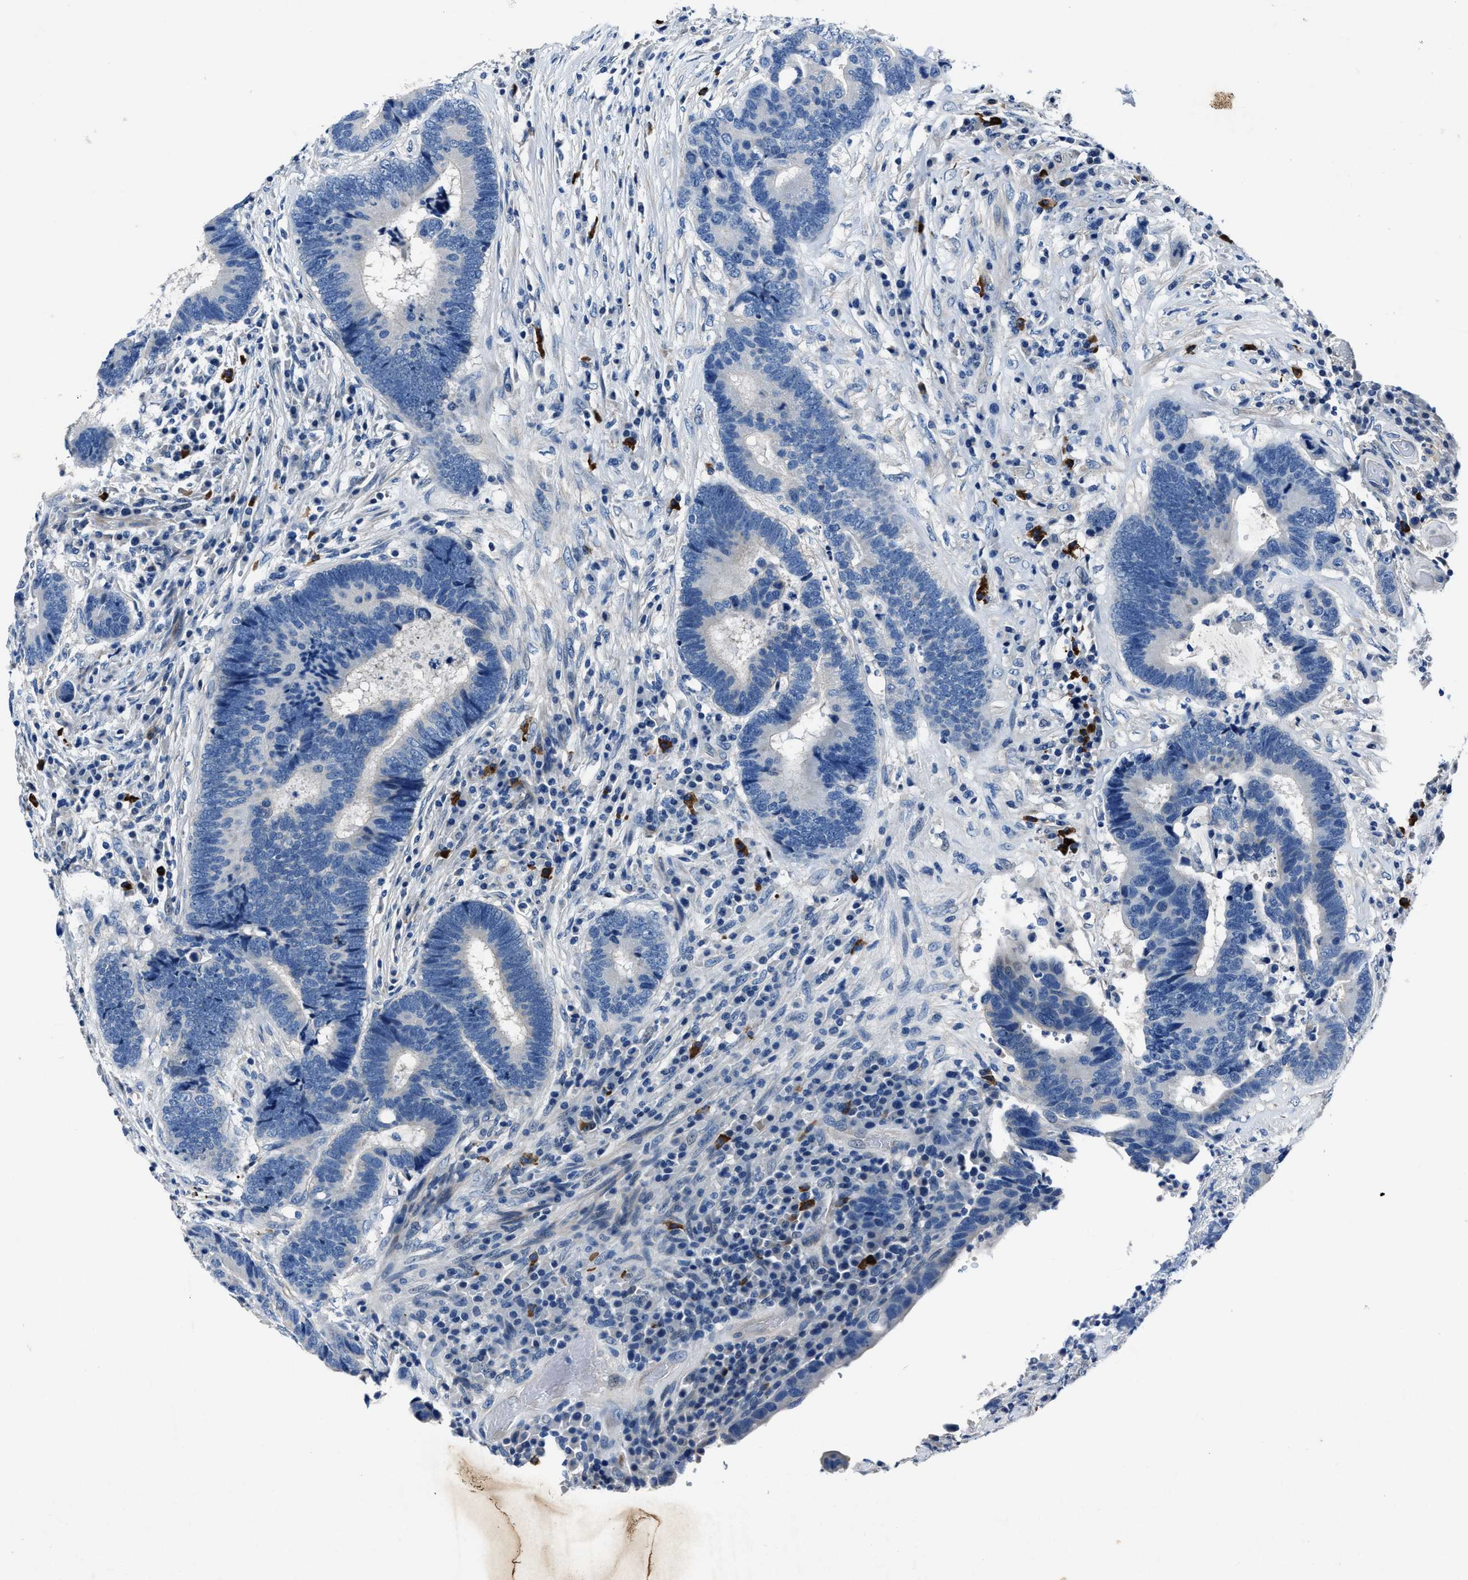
{"staining": {"intensity": "negative", "quantity": "none", "location": "none"}, "tissue": "colorectal cancer", "cell_type": "Tumor cells", "image_type": "cancer", "snomed": [{"axis": "morphology", "description": "Adenocarcinoma, NOS"}, {"axis": "topography", "description": "Rectum"}], "caption": "Immunohistochemical staining of human adenocarcinoma (colorectal) reveals no significant positivity in tumor cells.", "gene": "NACAD", "patient": {"sex": "female", "age": 89}}